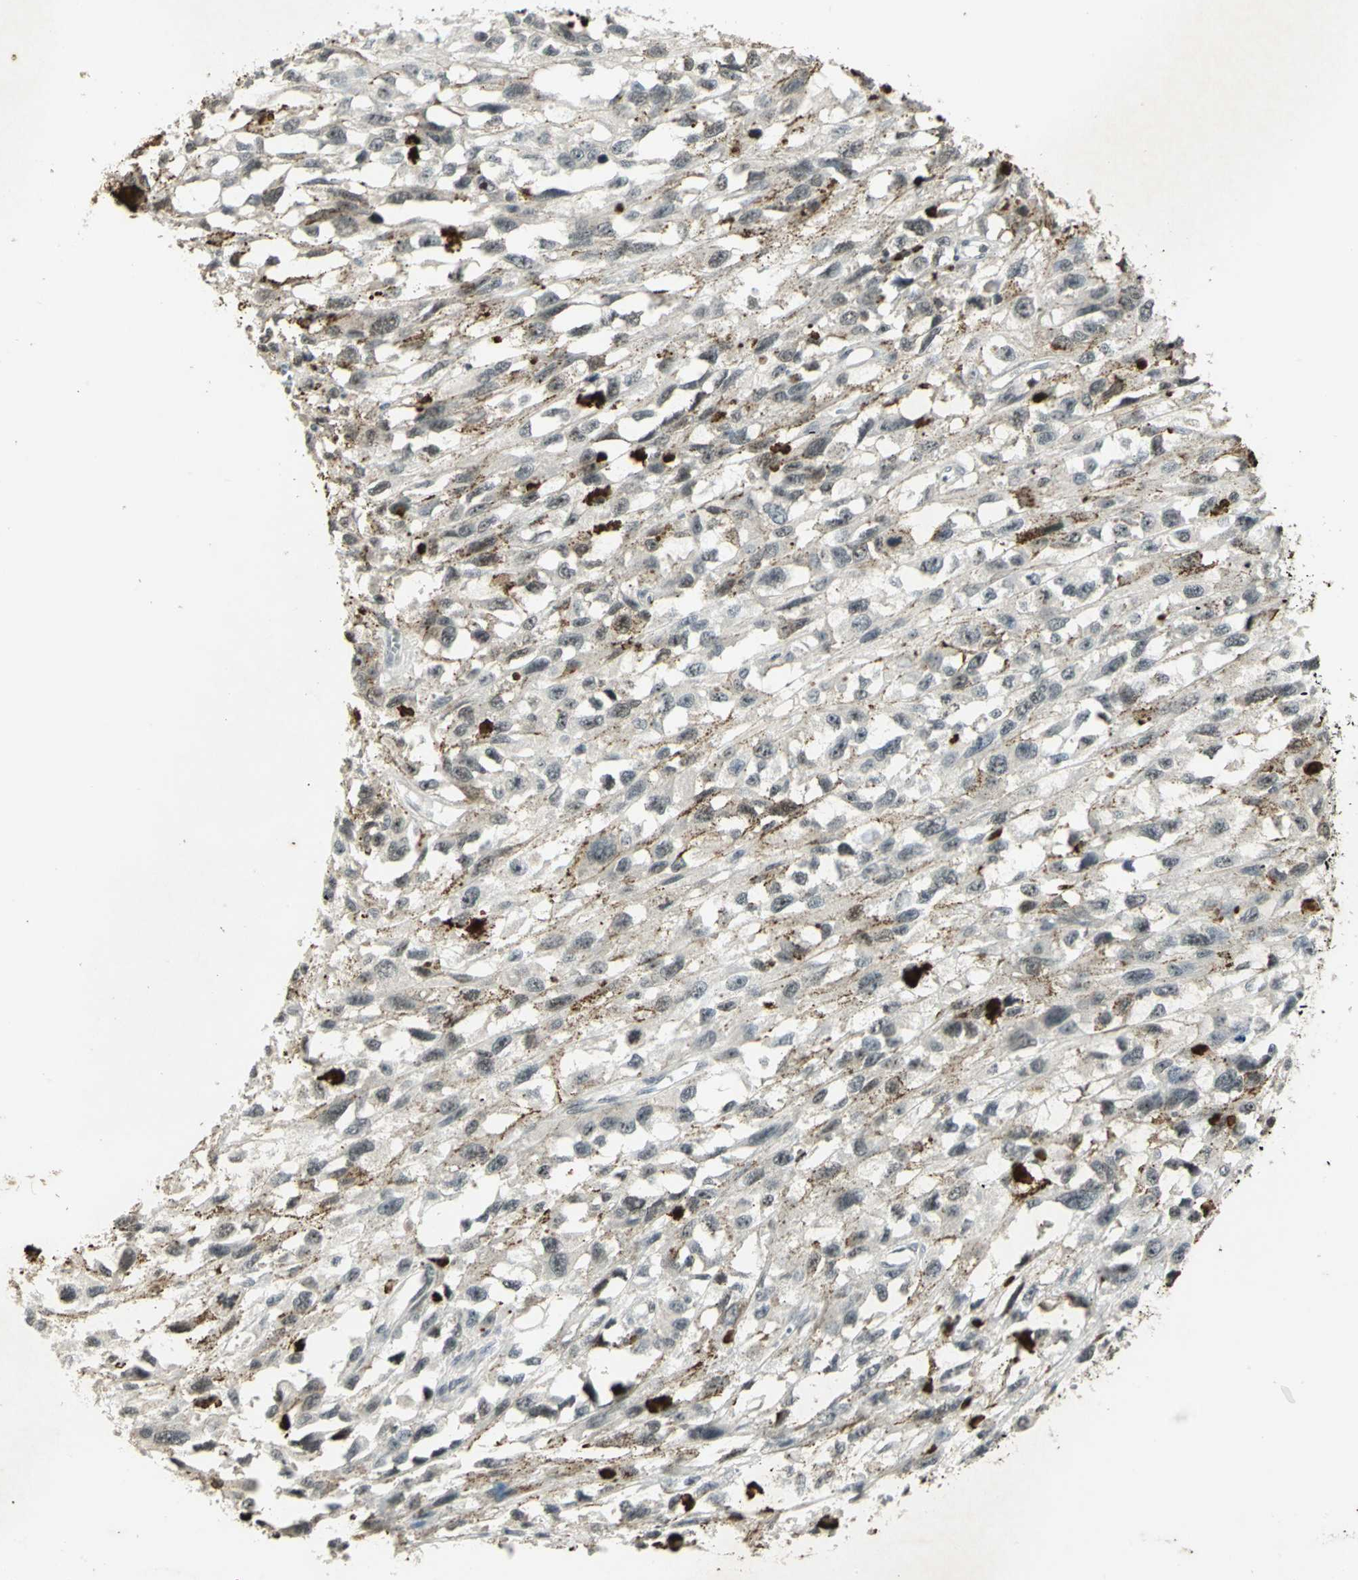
{"staining": {"intensity": "negative", "quantity": "none", "location": "none"}, "tissue": "melanoma", "cell_type": "Tumor cells", "image_type": "cancer", "snomed": [{"axis": "morphology", "description": "Malignant melanoma, Metastatic site"}, {"axis": "topography", "description": "Lymph node"}], "caption": "DAB (3,3'-diaminobenzidine) immunohistochemical staining of malignant melanoma (metastatic site) demonstrates no significant staining in tumor cells.", "gene": "IL16", "patient": {"sex": "male", "age": 59}}